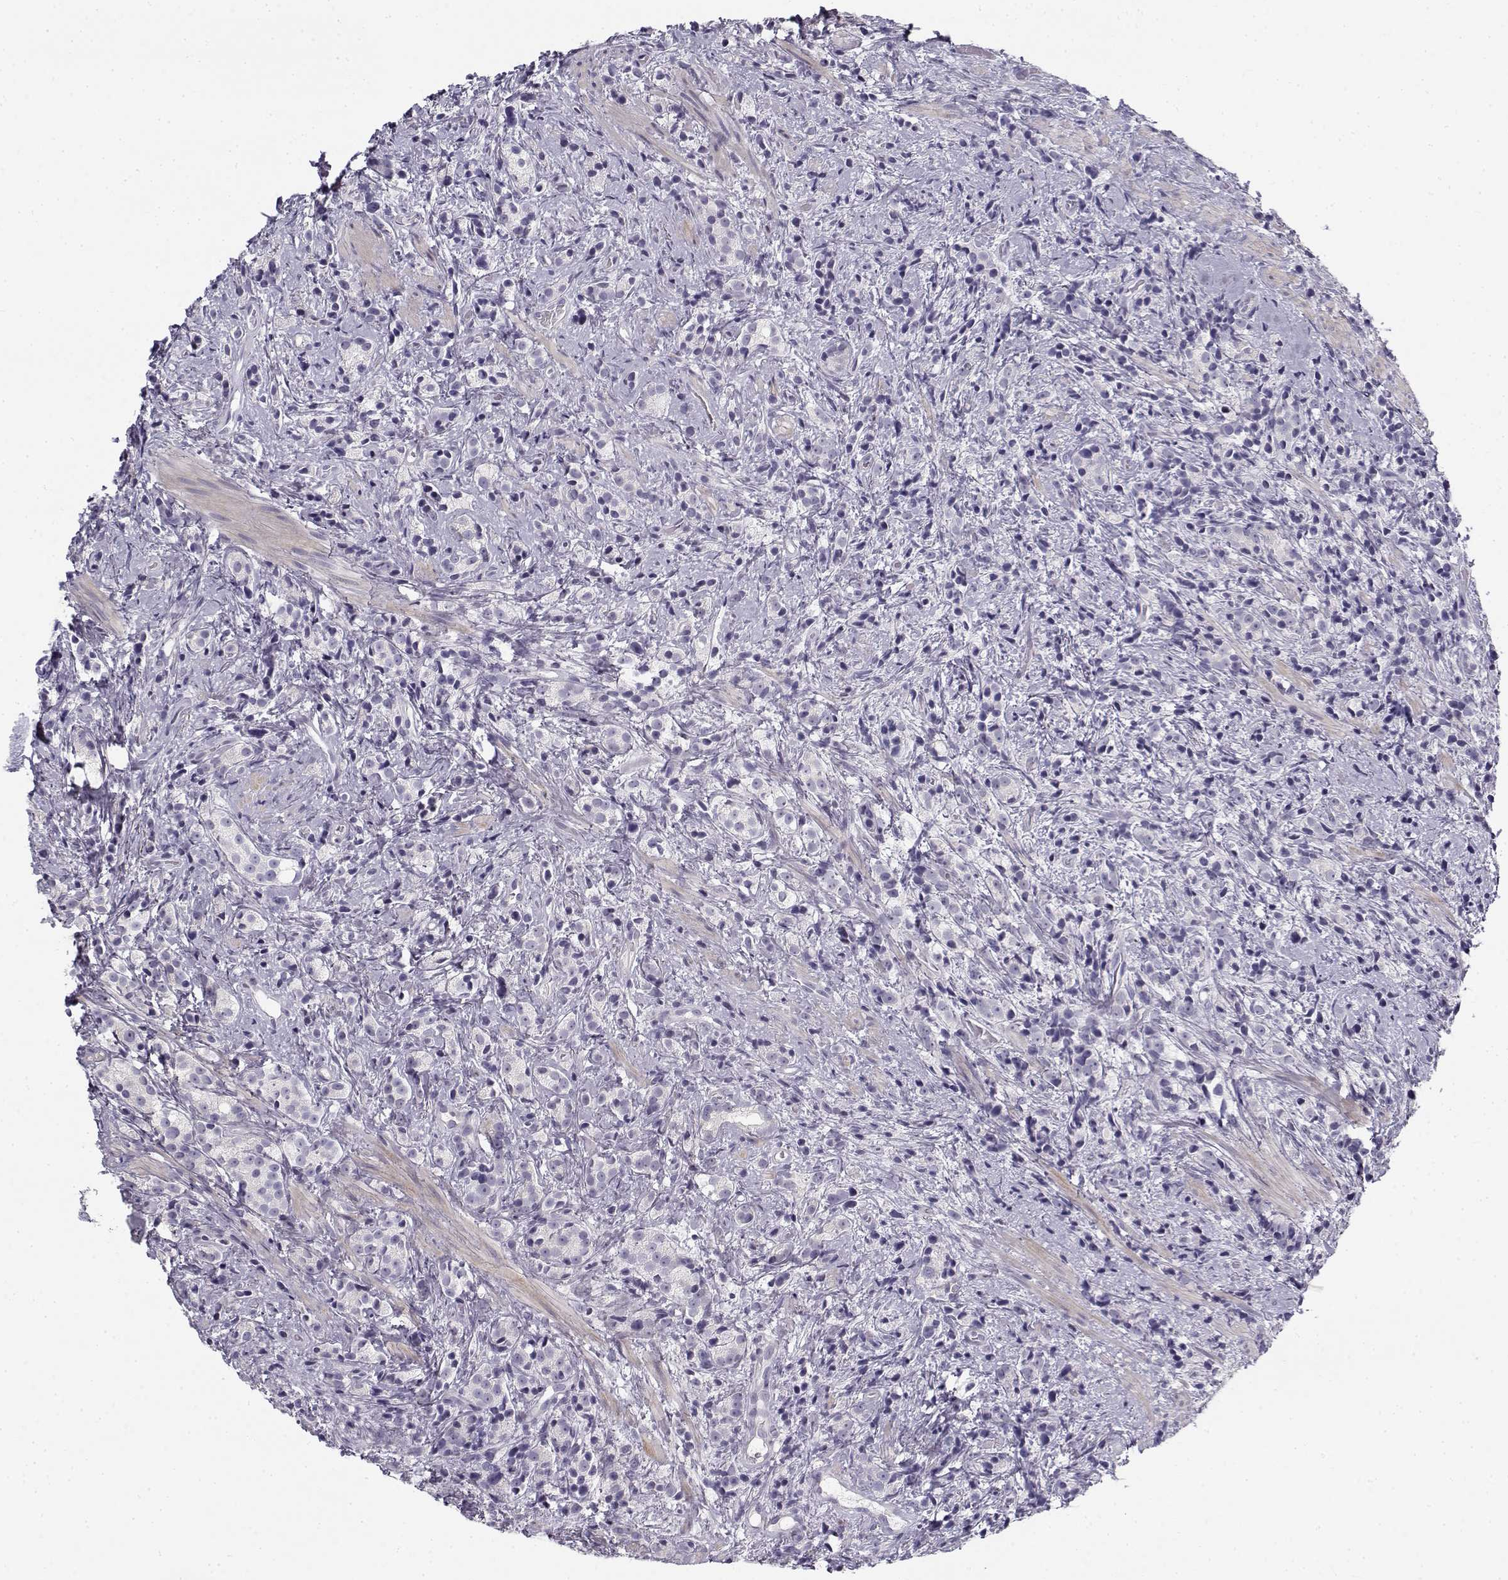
{"staining": {"intensity": "negative", "quantity": "none", "location": "none"}, "tissue": "prostate cancer", "cell_type": "Tumor cells", "image_type": "cancer", "snomed": [{"axis": "morphology", "description": "Adenocarcinoma, High grade"}, {"axis": "topography", "description": "Prostate"}], "caption": "This image is of high-grade adenocarcinoma (prostate) stained with IHC to label a protein in brown with the nuclei are counter-stained blue. There is no expression in tumor cells. The staining was performed using DAB (3,3'-diaminobenzidine) to visualize the protein expression in brown, while the nuclei were stained in blue with hematoxylin (Magnification: 20x).", "gene": "CREB3L3", "patient": {"sex": "male", "age": 53}}